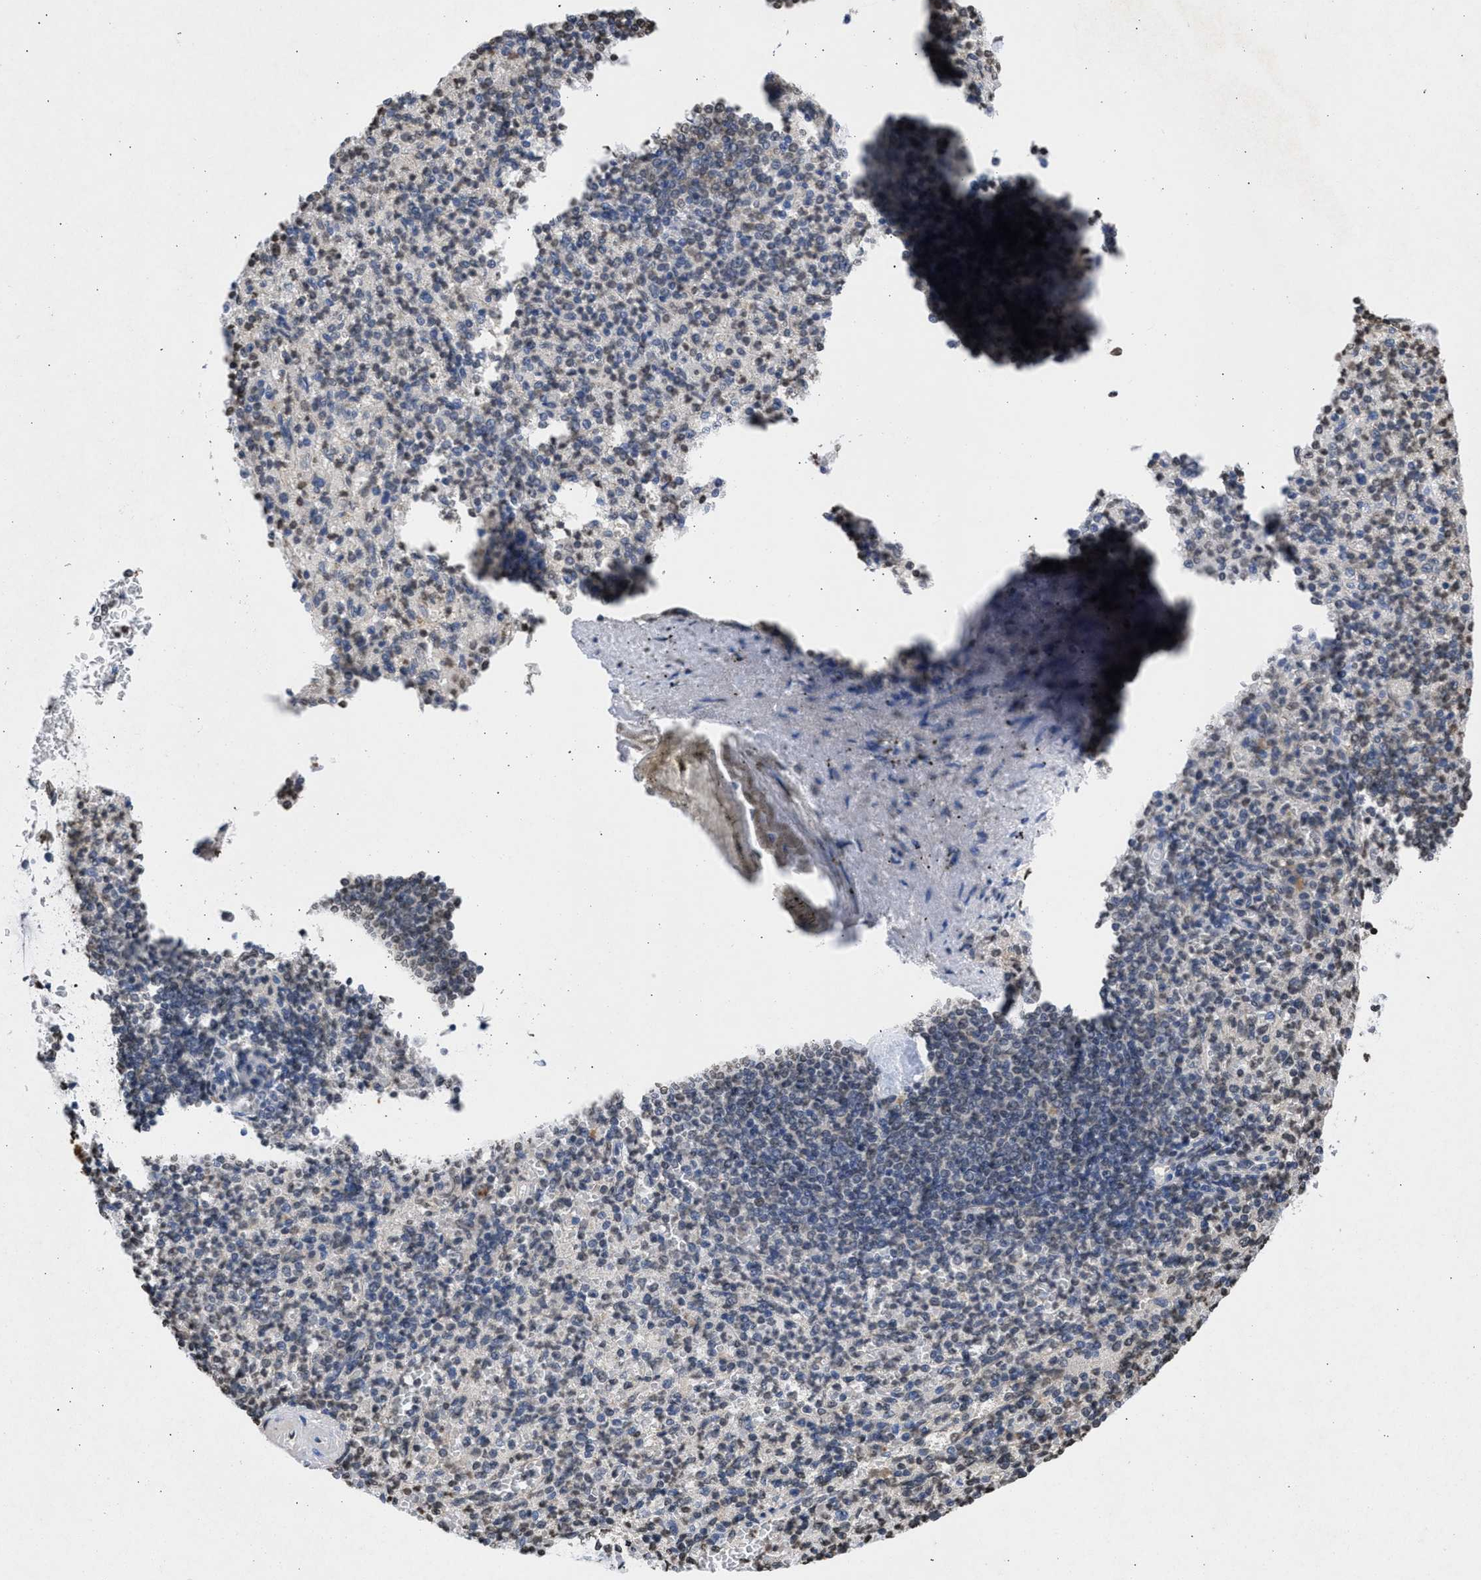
{"staining": {"intensity": "weak", "quantity": "<25%", "location": "nuclear"}, "tissue": "spleen", "cell_type": "Cells in red pulp", "image_type": "normal", "snomed": [{"axis": "morphology", "description": "Normal tissue, NOS"}, {"axis": "topography", "description": "Spleen"}], "caption": "Histopathology image shows no protein staining in cells in red pulp of unremarkable spleen.", "gene": "NUP35", "patient": {"sex": "female", "age": 74}}